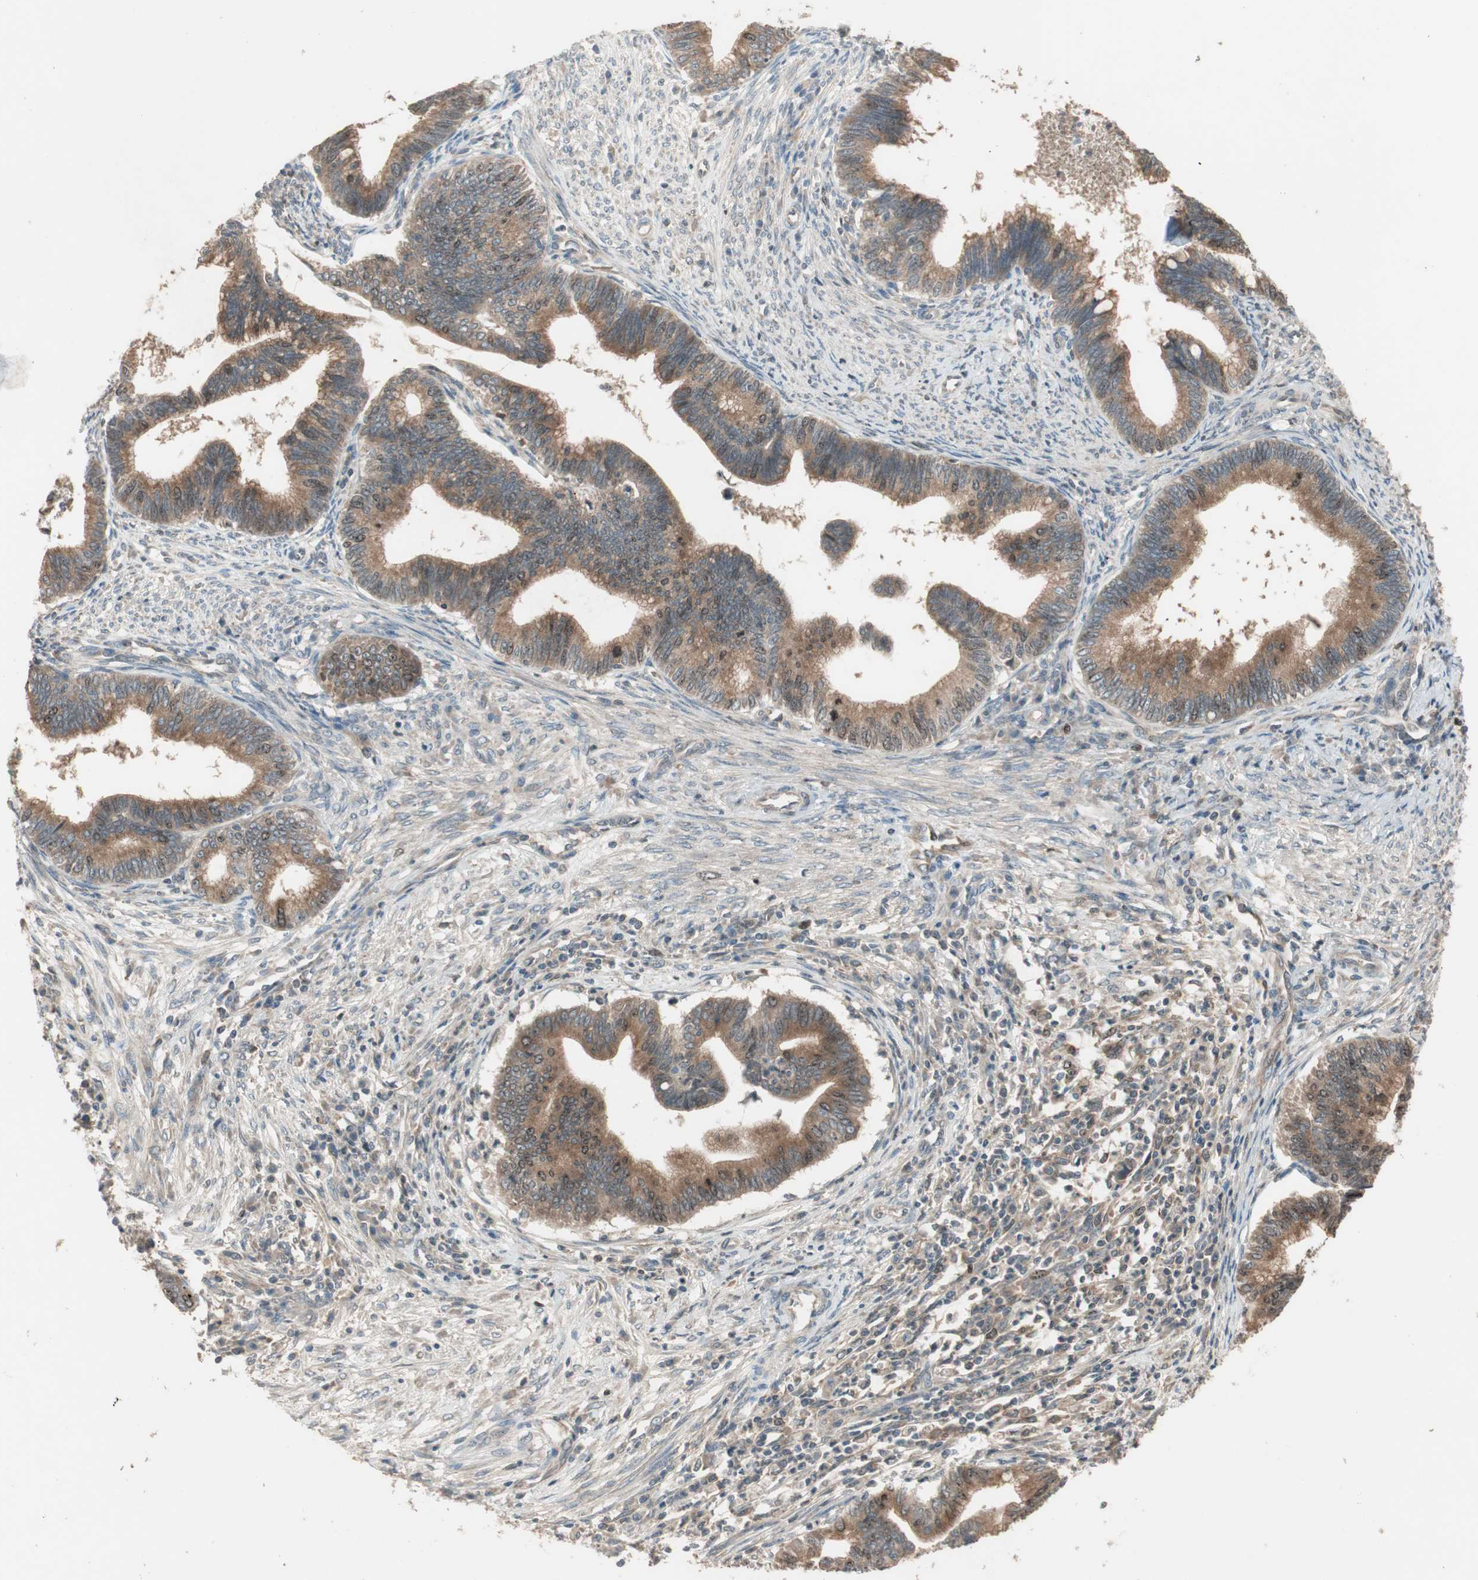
{"staining": {"intensity": "moderate", "quantity": ">75%", "location": "cytoplasmic/membranous"}, "tissue": "cervical cancer", "cell_type": "Tumor cells", "image_type": "cancer", "snomed": [{"axis": "morphology", "description": "Adenocarcinoma, NOS"}, {"axis": "topography", "description": "Cervix"}], "caption": "Immunohistochemistry image of neoplastic tissue: human cervical cancer (adenocarcinoma) stained using immunohistochemistry reveals medium levels of moderate protein expression localized specifically in the cytoplasmic/membranous of tumor cells, appearing as a cytoplasmic/membranous brown color.", "gene": "ATP6AP2", "patient": {"sex": "female", "age": 36}}